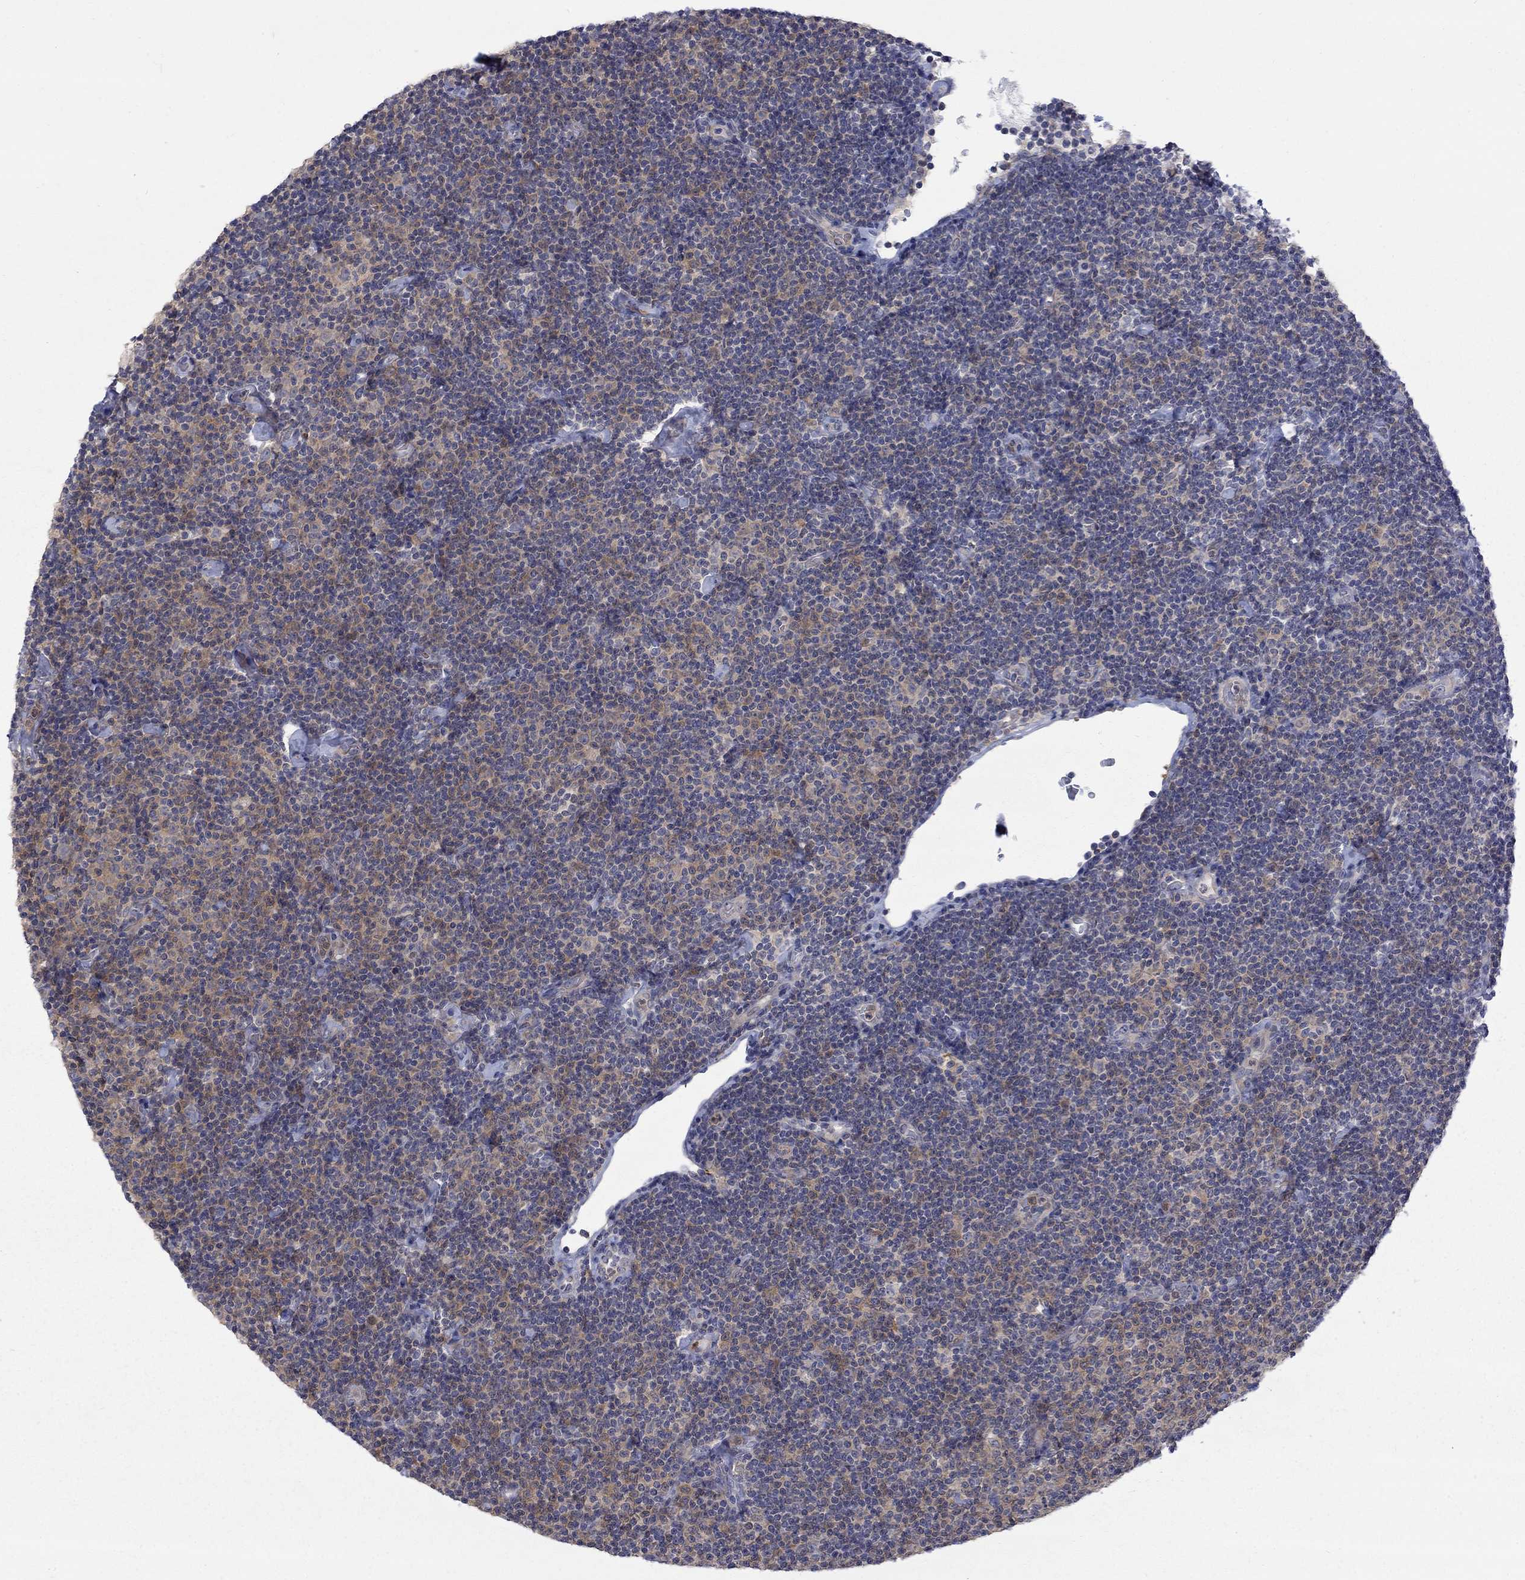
{"staining": {"intensity": "moderate", "quantity": "<25%", "location": "cytoplasmic/membranous"}, "tissue": "lymphoma", "cell_type": "Tumor cells", "image_type": "cancer", "snomed": [{"axis": "morphology", "description": "Malignant lymphoma, non-Hodgkin's type, Low grade"}, {"axis": "topography", "description": "Lymph node"}], "caption": "Immunohistochemistry micrograph of human lymphoma stained for a protein (brown), which shows low levels of moderate cytoplasmic/membranous staining in approximately <25% of tumor cells.", "gene": "HKDC1", "patient": {"sex": "male", "age": 81}}